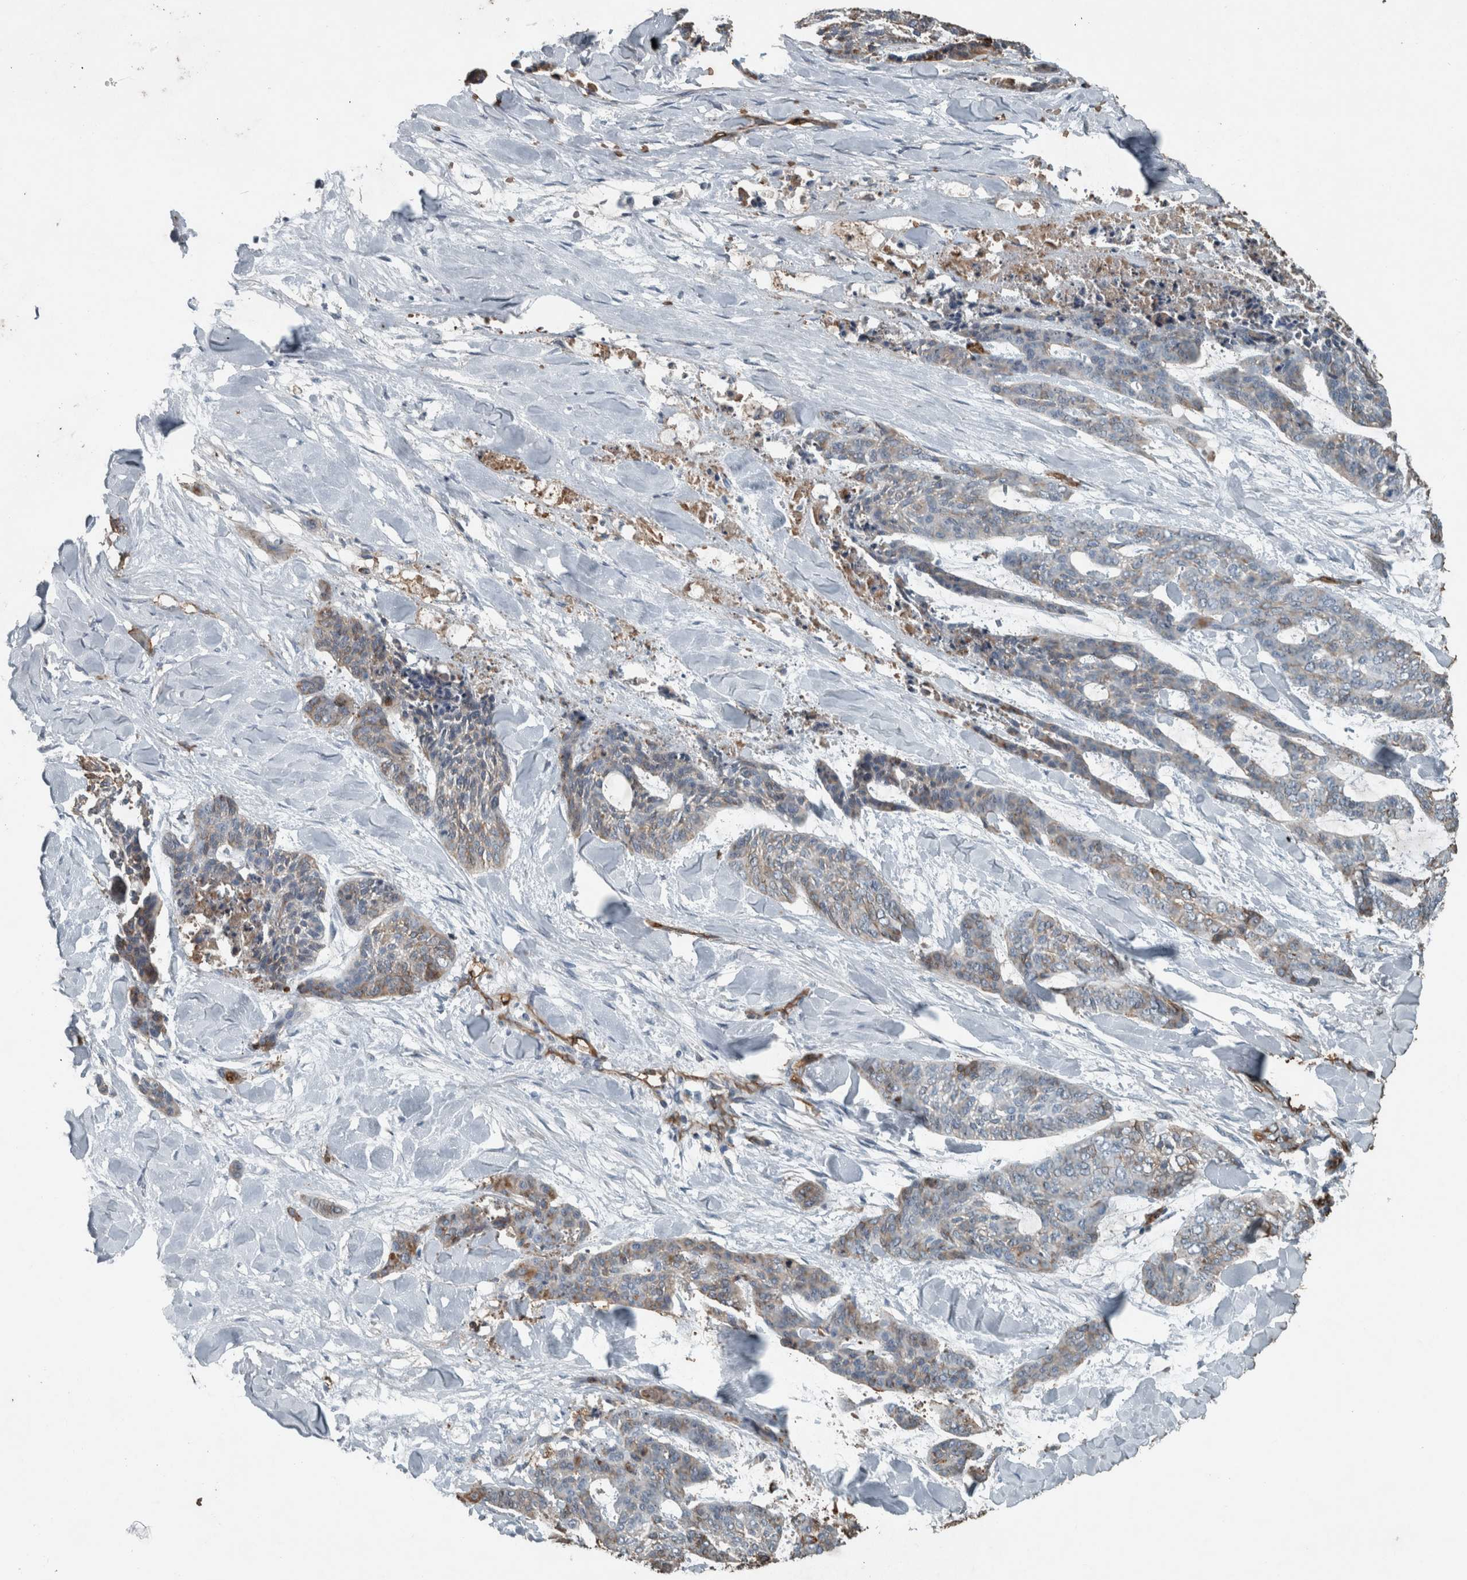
{"staining": {"intensity": "weak", "quantity": "<25%", "location": "cytoplasmic/membranous"}, "tissue": "skin cancer", "cell_type": "Tumor cells", "image_type": "cancer", "snomed": [{"axis": "morphology", "description": "Basal cell carcinoma"}, {"axis": "topography", "description": "Skin"}], "caption": "There is no significant staining in tumor cells of basal cell carcinoma (skin).", "gene": "LBP", "patient": {"sex": "female", "age": 64}}